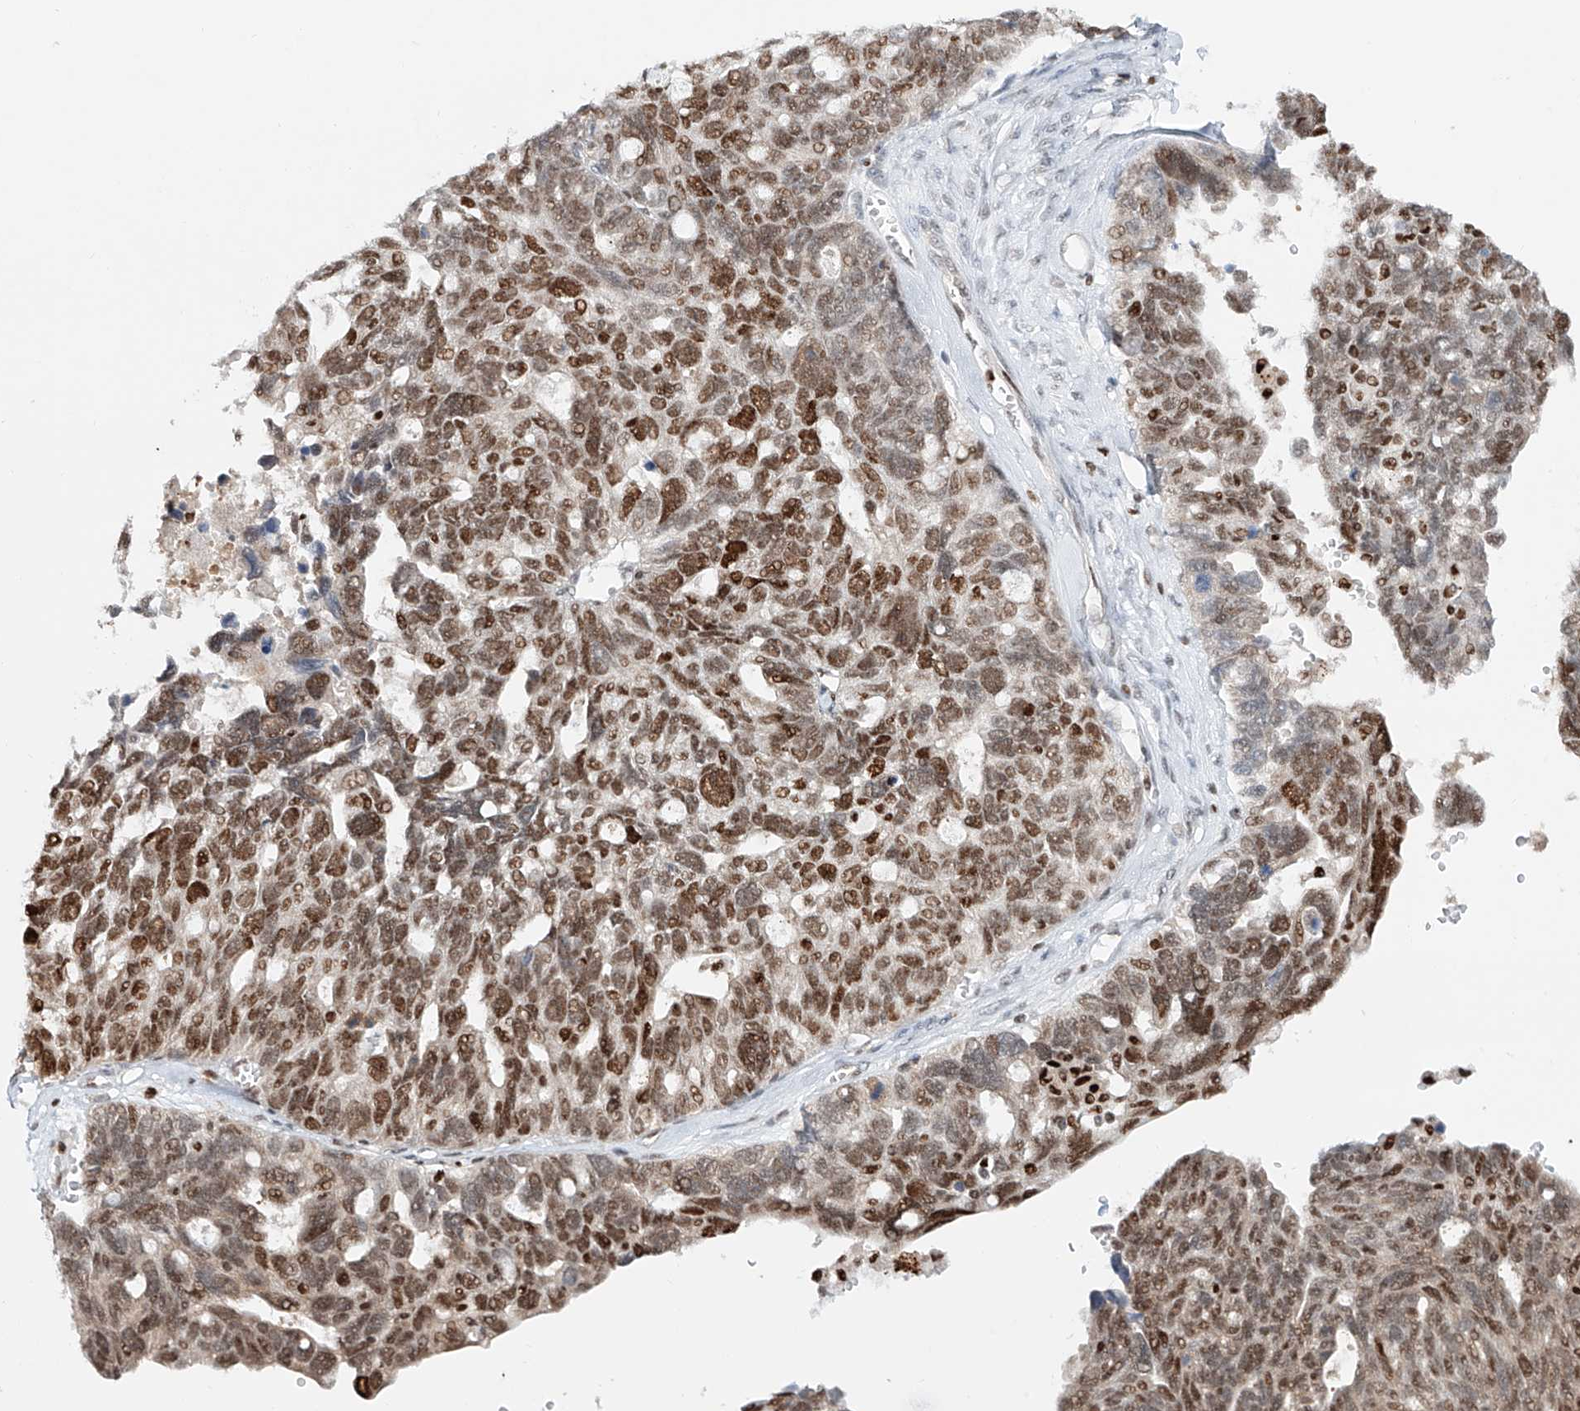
{"staining": {"intensity": "moderate", "quantity": ">75%", "location": "nuclear"}, "tissue": "ovarian cancer", "cell_type": "Tumor cells", "image_type": "cancer", "snomed": [{"axis": "morphology", "description": "Cystadenocarcinoma, serous, NOS"}, {"axis": "topography", "description": "Ovary"}], "caption": "Immunohistochemical staining of human serous cystadenocarcinoma (ovarian) demonstrates medium levels of moderate nuclear protein positivity in about >75% of tumor cells. Immunohistochemistry (ihc) stains the protein of interest in brown and the nuclei are stained blue.", "gene": "DZIP1L", "patient": {"sex": "female", "age": 79}}